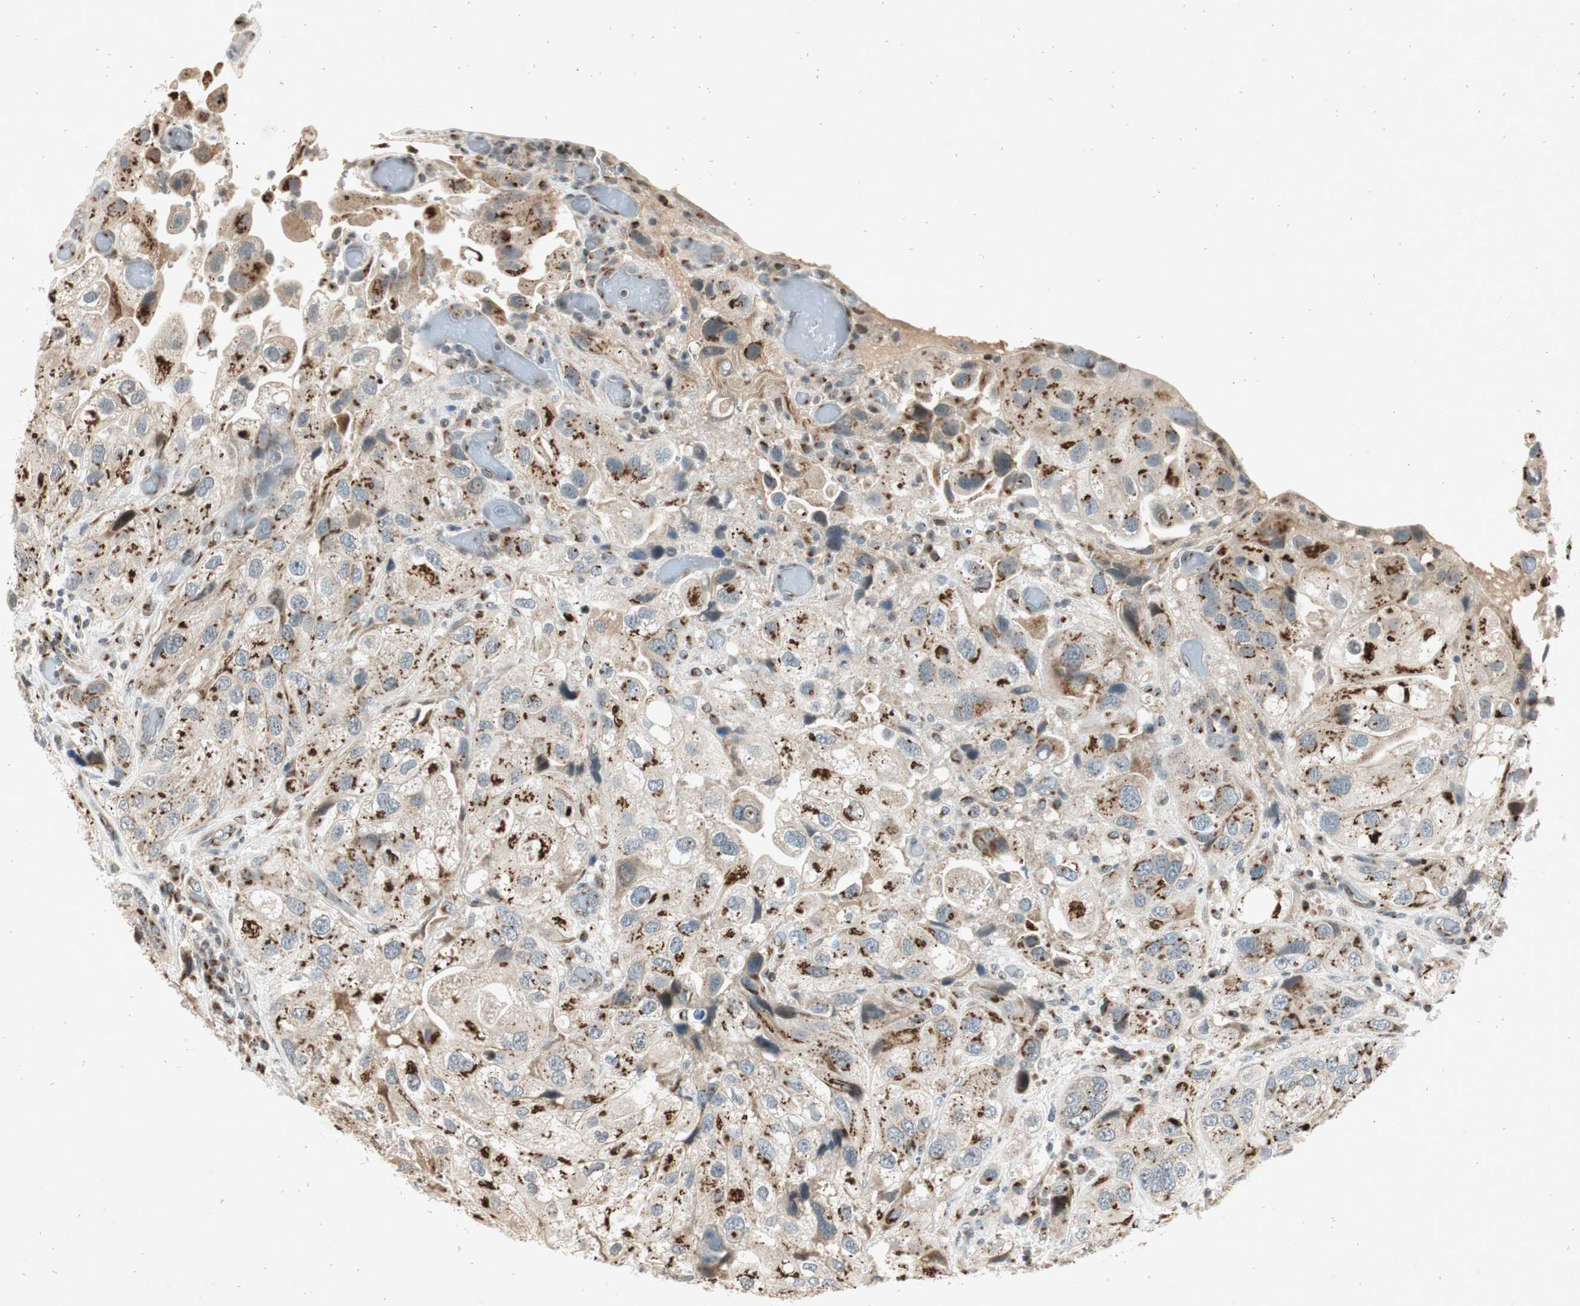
{"staining": {"intensity": "strong", "quantity": "25%-75%", "location": "cytoplasmic/membranous"}, "tissue": "urothelial cancer", "cell_type": "Tumor cells", "image_type": "cancer", "snomed": [{"axis": "morphology", "description": "Urothelial carcinoma, High grade"}, {"axis": "topography", "description": "Urinary bladder"}], "caption": "Protein staining of high-grade urothelial carcinoma tissue demonstrates strong cytoplasmic/membranous expression in about 25%-75% of tumor cells. Using DAB (brown) and hematoxylin (blue) stains, captured at high magnification using brightfield microscopy.", "gene": "NEO1", "patient": {"sex": "female", "age": 64}}